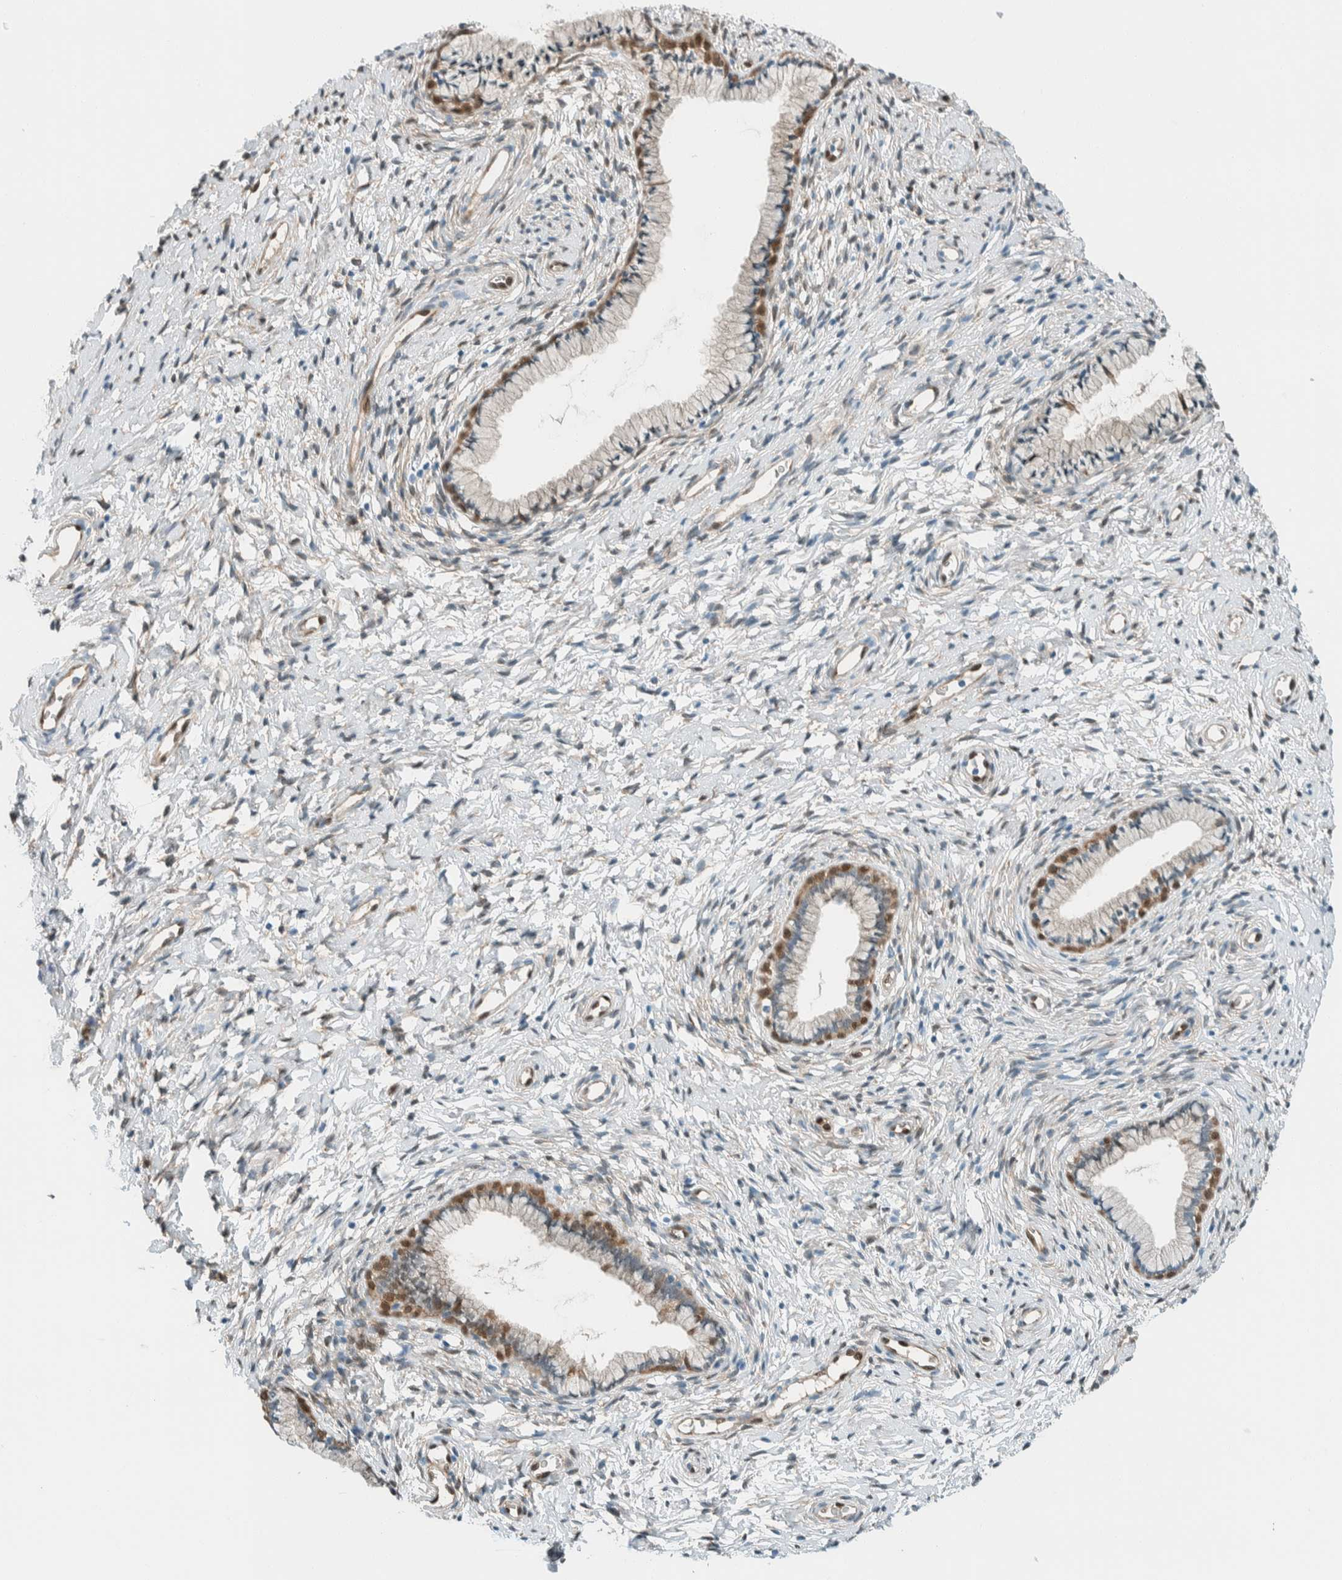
{"staining": {"intensity": "moderate", "quantity": "<25%", "location": "cytoplasmic/membranous,nuclear"}, "tissue": "cervix", "cell_type": "Glandular cells", "image_type": "normal", "snomed": [{"axis": "morphology", "description": "Normal tissue, NOS"}, {"axis": "topography", "description": "Cervix"}], "caption": "This histopathology image shows unremarkable cervix stained with immunohistochemistry to label a protein in brown. The cytoplasmic/membranous,nuclear of glandular cells show moderate positivity for the protein. Nuclei are counter-stained blue.", "gene": "NXN", "patient": {"sex": "female", "age": 72}}